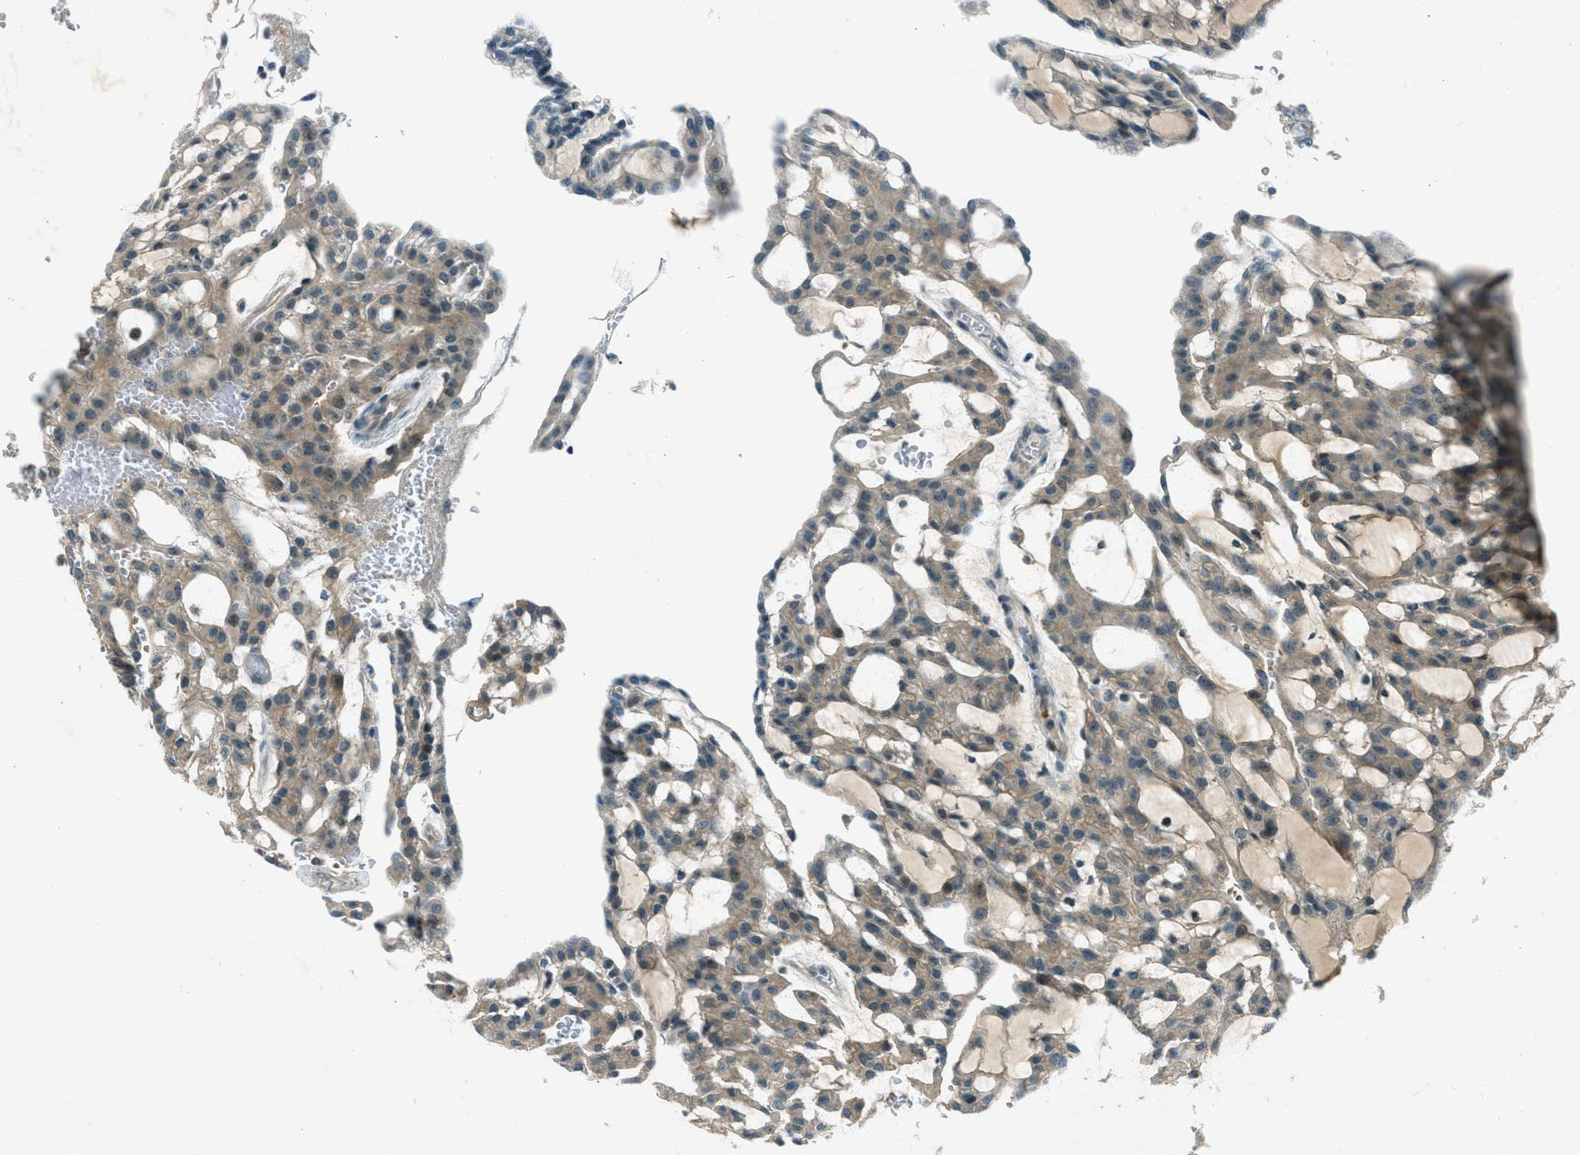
{"staining": {"intensity": "weak", "quantity": "25%-75%", "location": "cytoplasmic/membranous"}, "tissue": "renal cancer", "cell_type": "Tumor cells", "image_type": "cancer", "snomed": [{"axis": "morphology", "description": "Adenocarcinoma, NOS"}, {"axis": "topography", "description": "Kidney"}], "caption": "A high-resolution photomicrograph shows immunohistochemistry staining of renal cancer, which exhibits weak cytoplasmic/membranous positivity in about 25%-75% of tumor cells.", "gene": "STK11", "patient": {"sex": "male", "age": 63}}